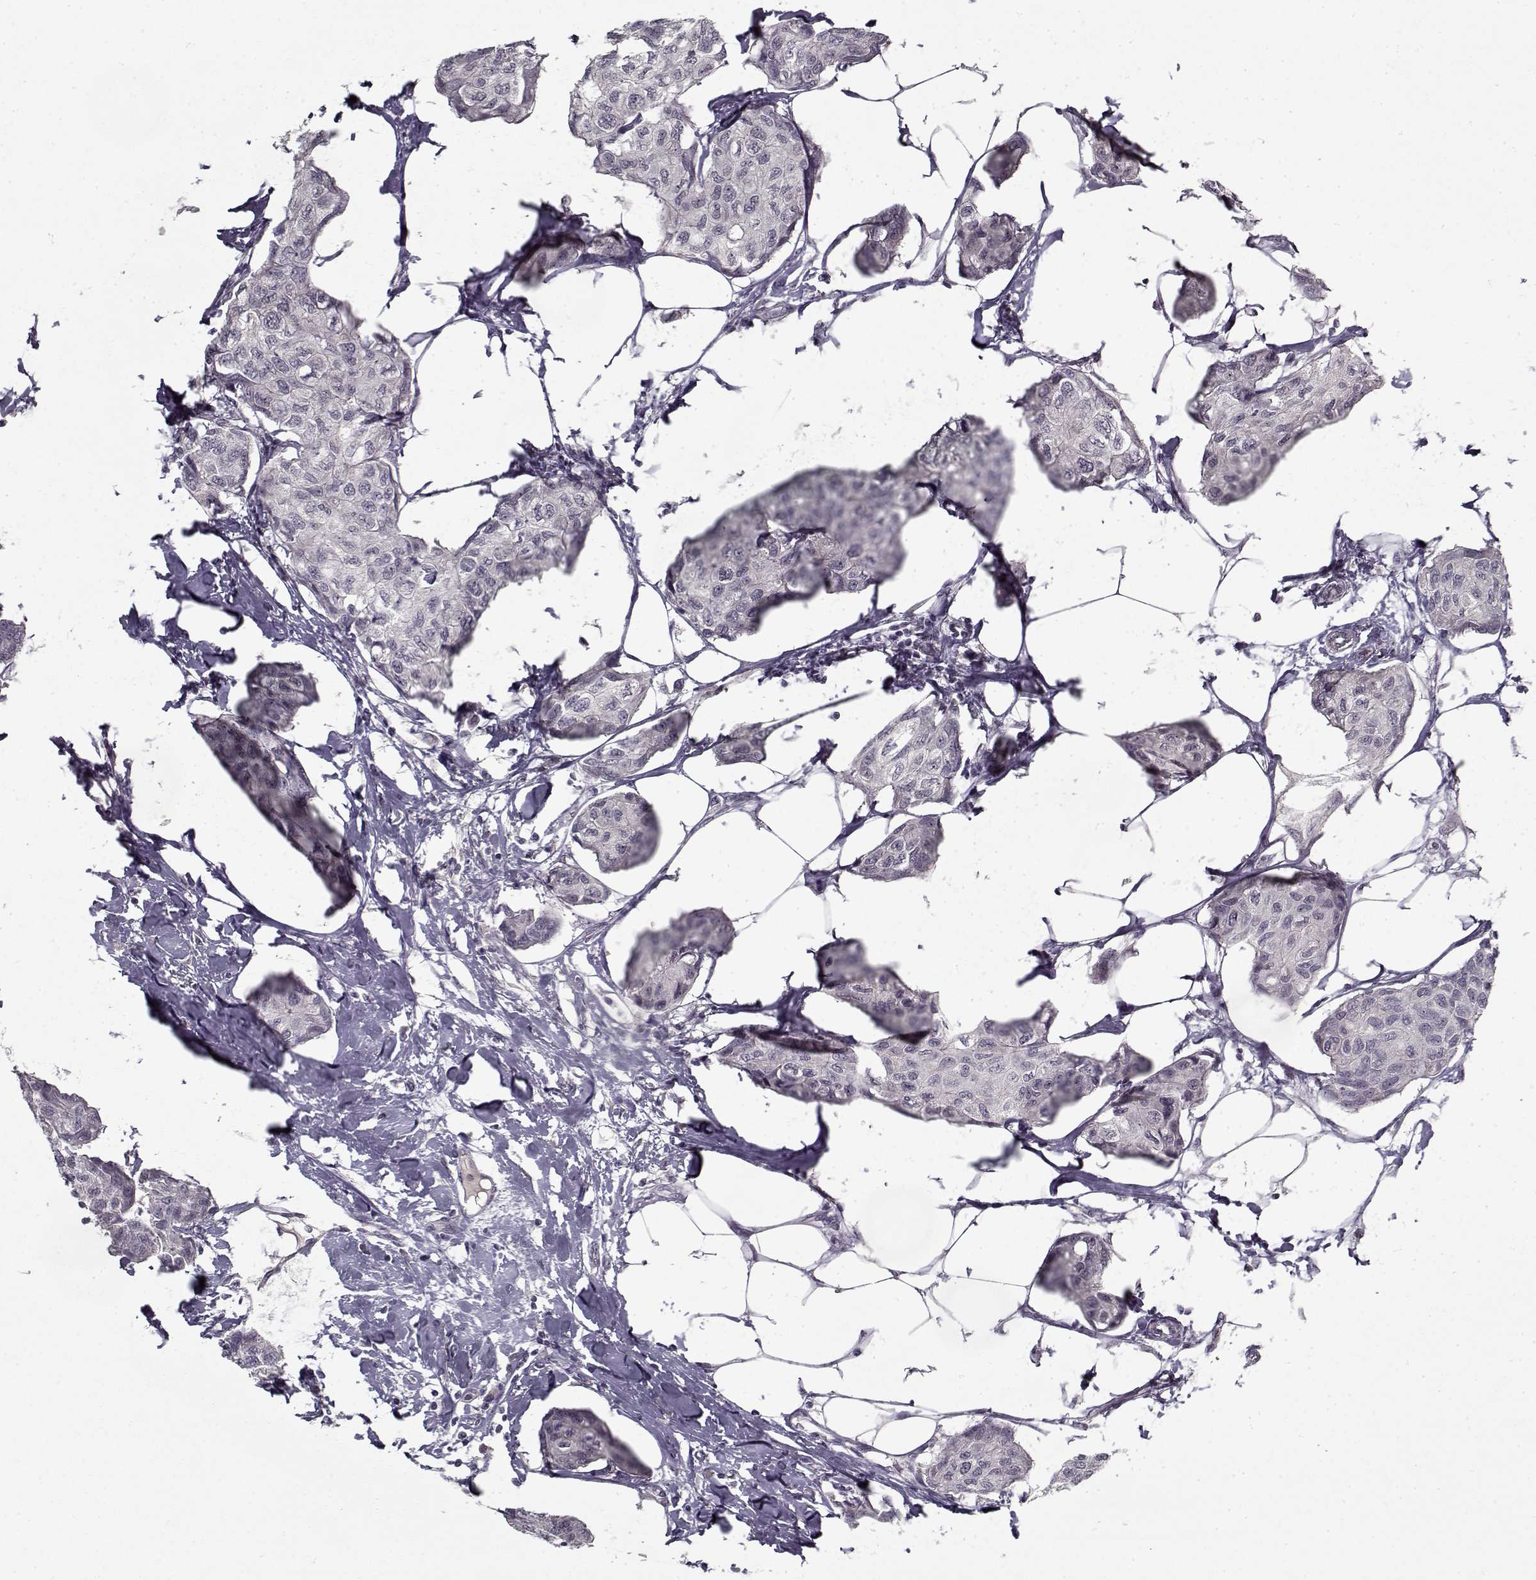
{"staining": {"intensity": "negative", "quantity": "none", "location": "none"}, "tissue": "breast cancer", "cell_type": "Tumor cells", "image_type": "cancer", "snomed": [{"axis": "morphology", "description": "Duct carcinoma"}, {"axis": "topography", "description": "Breast"}], "caption": "Tumor cells are negative for protein expression in human breast cancer.", "gene": "LAMA2", "patient": {"sex": "female", "age": 80}}